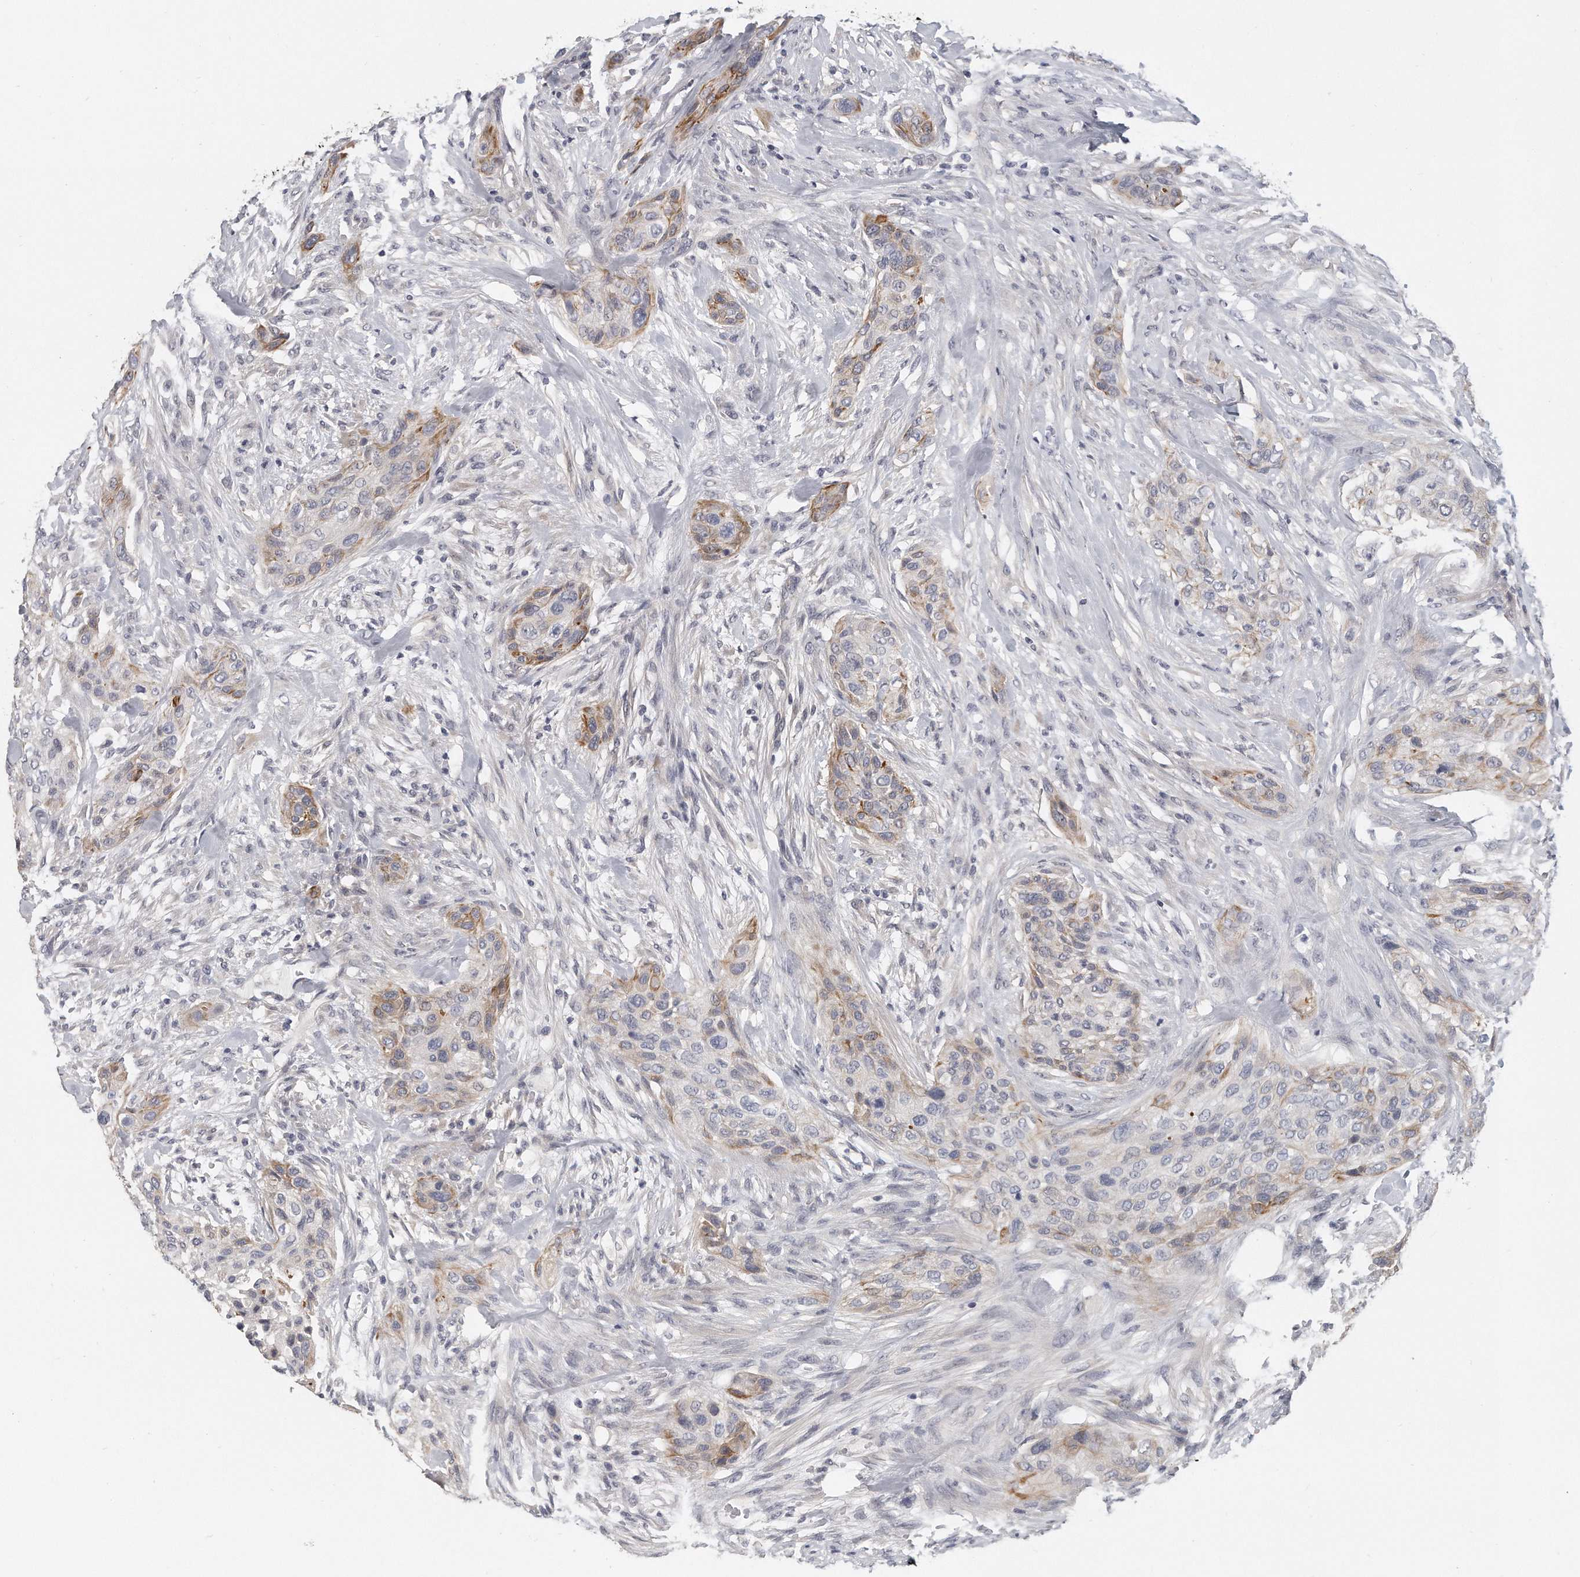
{"staining": {"intensity": "moderate", "quantity": "25%-75%", "location": "cytoplasmic/membranous"}, "tissue": "urothelial cancer", "cell_type": "Tumor cells", "image_type": "cancer", "snomed": [{"axis": "morphology", "description": "Urothelial carcinoma, High grade"}, {"axis": "topography", "description": "Urinary bladder"}], "caption": "Human urothelial cancer stained with a brown dye reveals moderate cytoplasmic/membranous positive expression in approximately 25%-75% of tumor cells.", "gene": "KLHL7", "patient": {"sex": "male", "age": 35}}